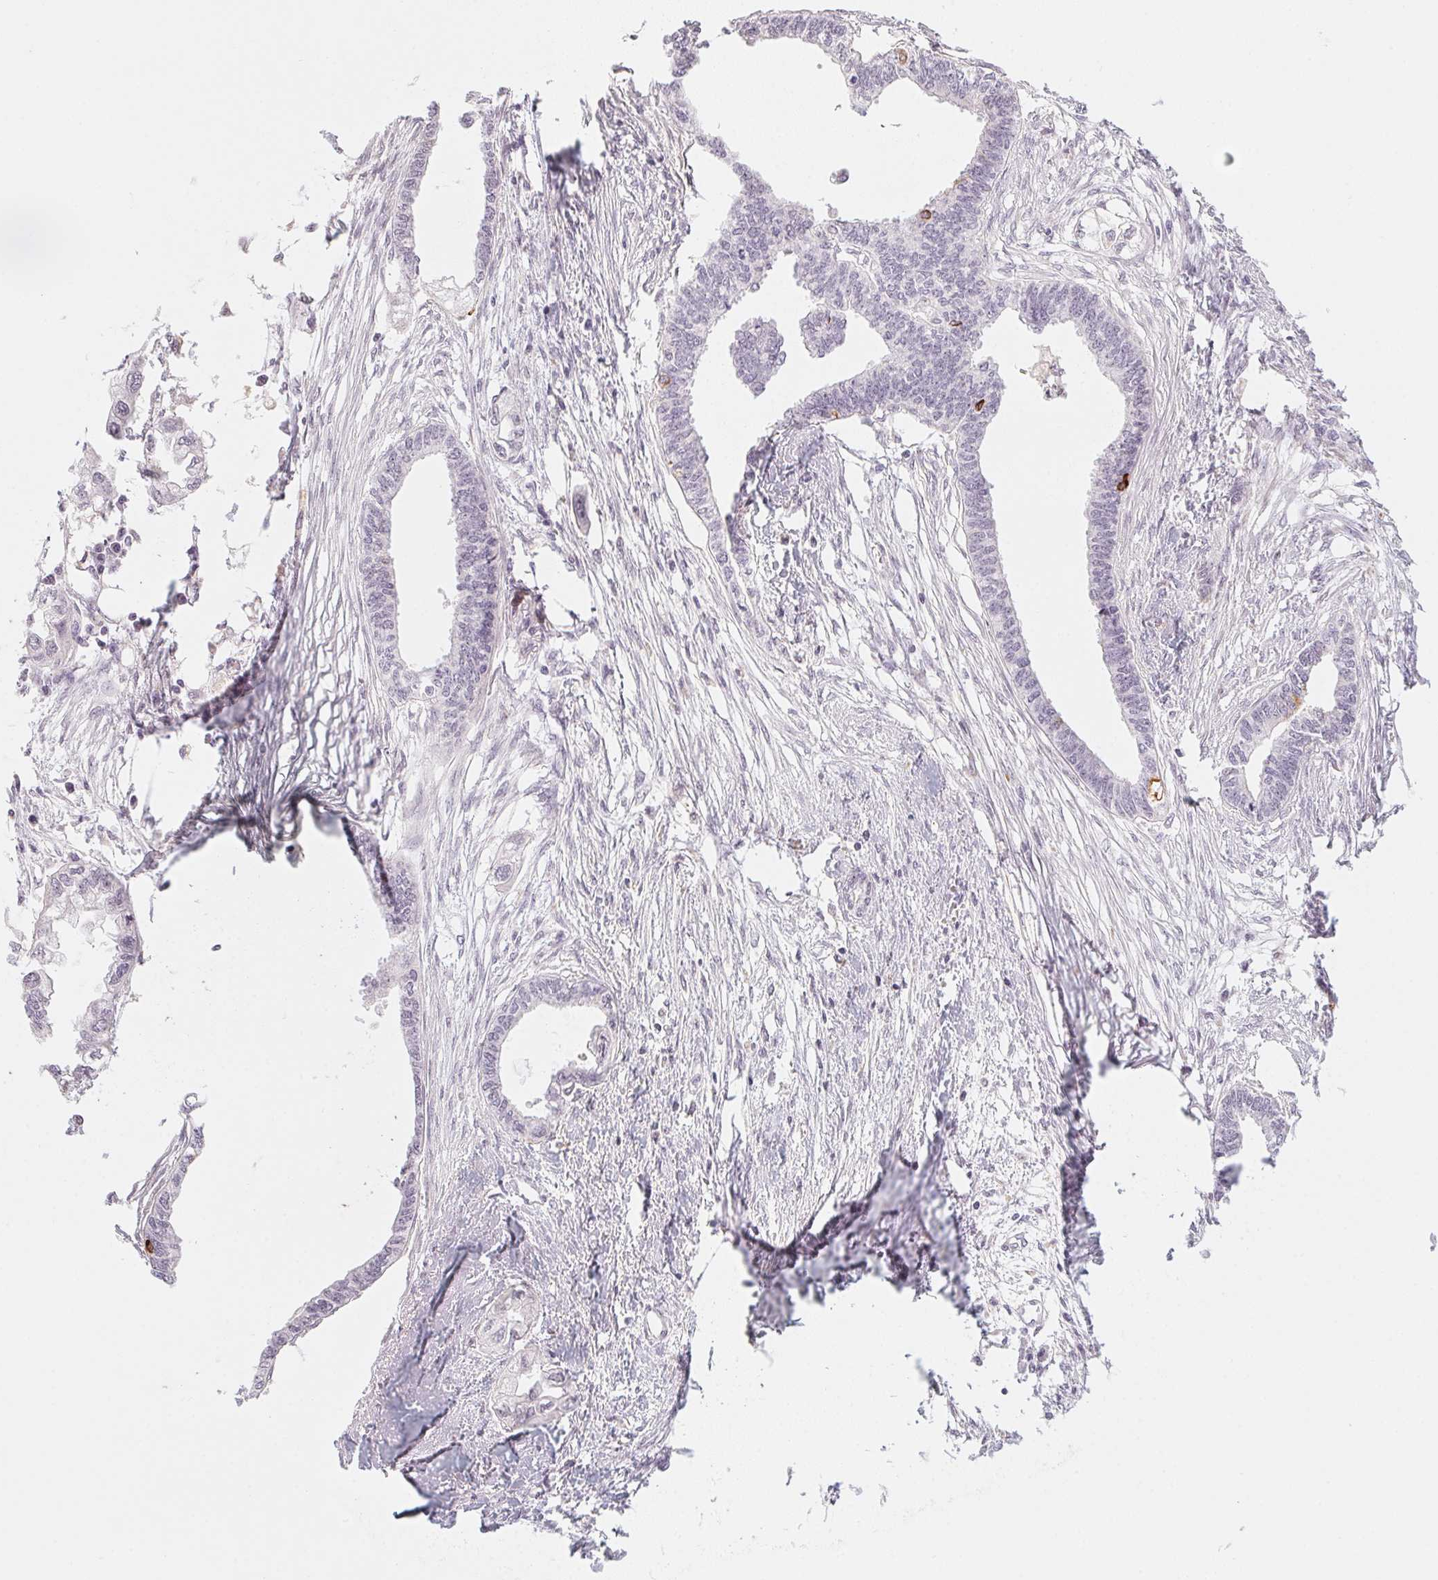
{"staining": {"intensity": "negative", "quantity": "none", "location": "none"}, "tissue": "endometrial cancer", "cell_type": "Tumor cells", "image_type": "cancer", "snomed": [{"axis": "morphology", "description": "Adenocarcinoma, NOS"}, {"axis": "morphology", "description": "Adenocarcinoma, metastatic, NOS"}, {"axis": "topography", "description": "Adipose tissue"}, {"axis": "topography", "description": "Endometrium"}], "caption": "IHC image of human endometrial adenocarcinoma stained for a protein (brown), which reveals no positivity in tumor cells.", "gene": "PRPH", "patient": {"sex": "female", "age": 67}}